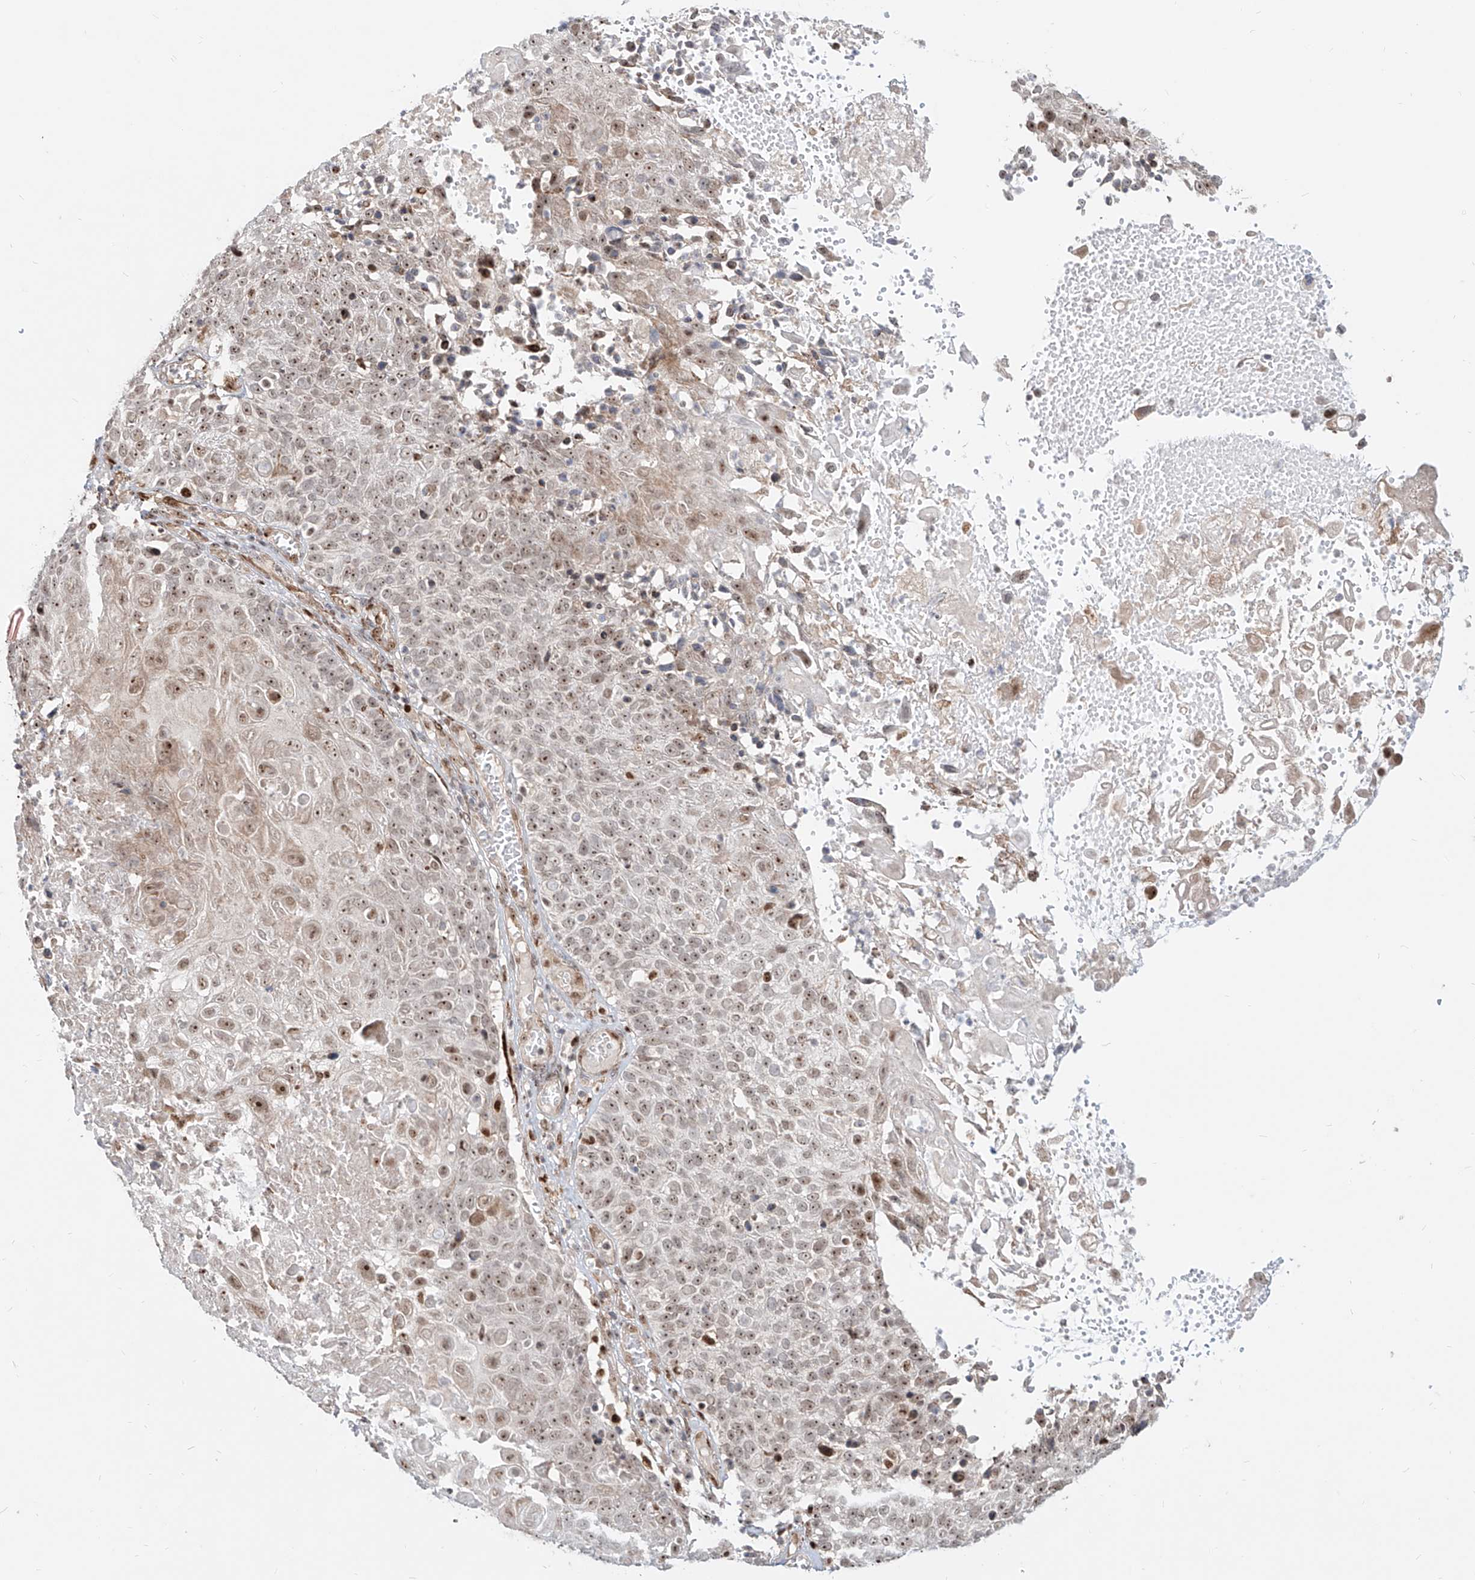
{"staining": {"intensity": "moderate", "quantity": "25%-75%", "location": "nuclear"}, "tissue": "cervical cancer", "cell_type": "Tumor cells", "image_type": "cancer", "snomed": [{"axis": "morphology", "description": "Squamous cell carcinoma, NOS"}, {"axis": "topography", "description": "Cervix"}], "caption": "The immunohistochemical stain highlights moderate nuclear positivity in tumor cells of cervical squamous cell carcinoma tissue. (DAB (3,3'-diaminobenzidine) IHC, brown staining for protein, blue staining for nuclei).", "gene": "ZNF710", "patient": {"sex": "female", "age": 74}}